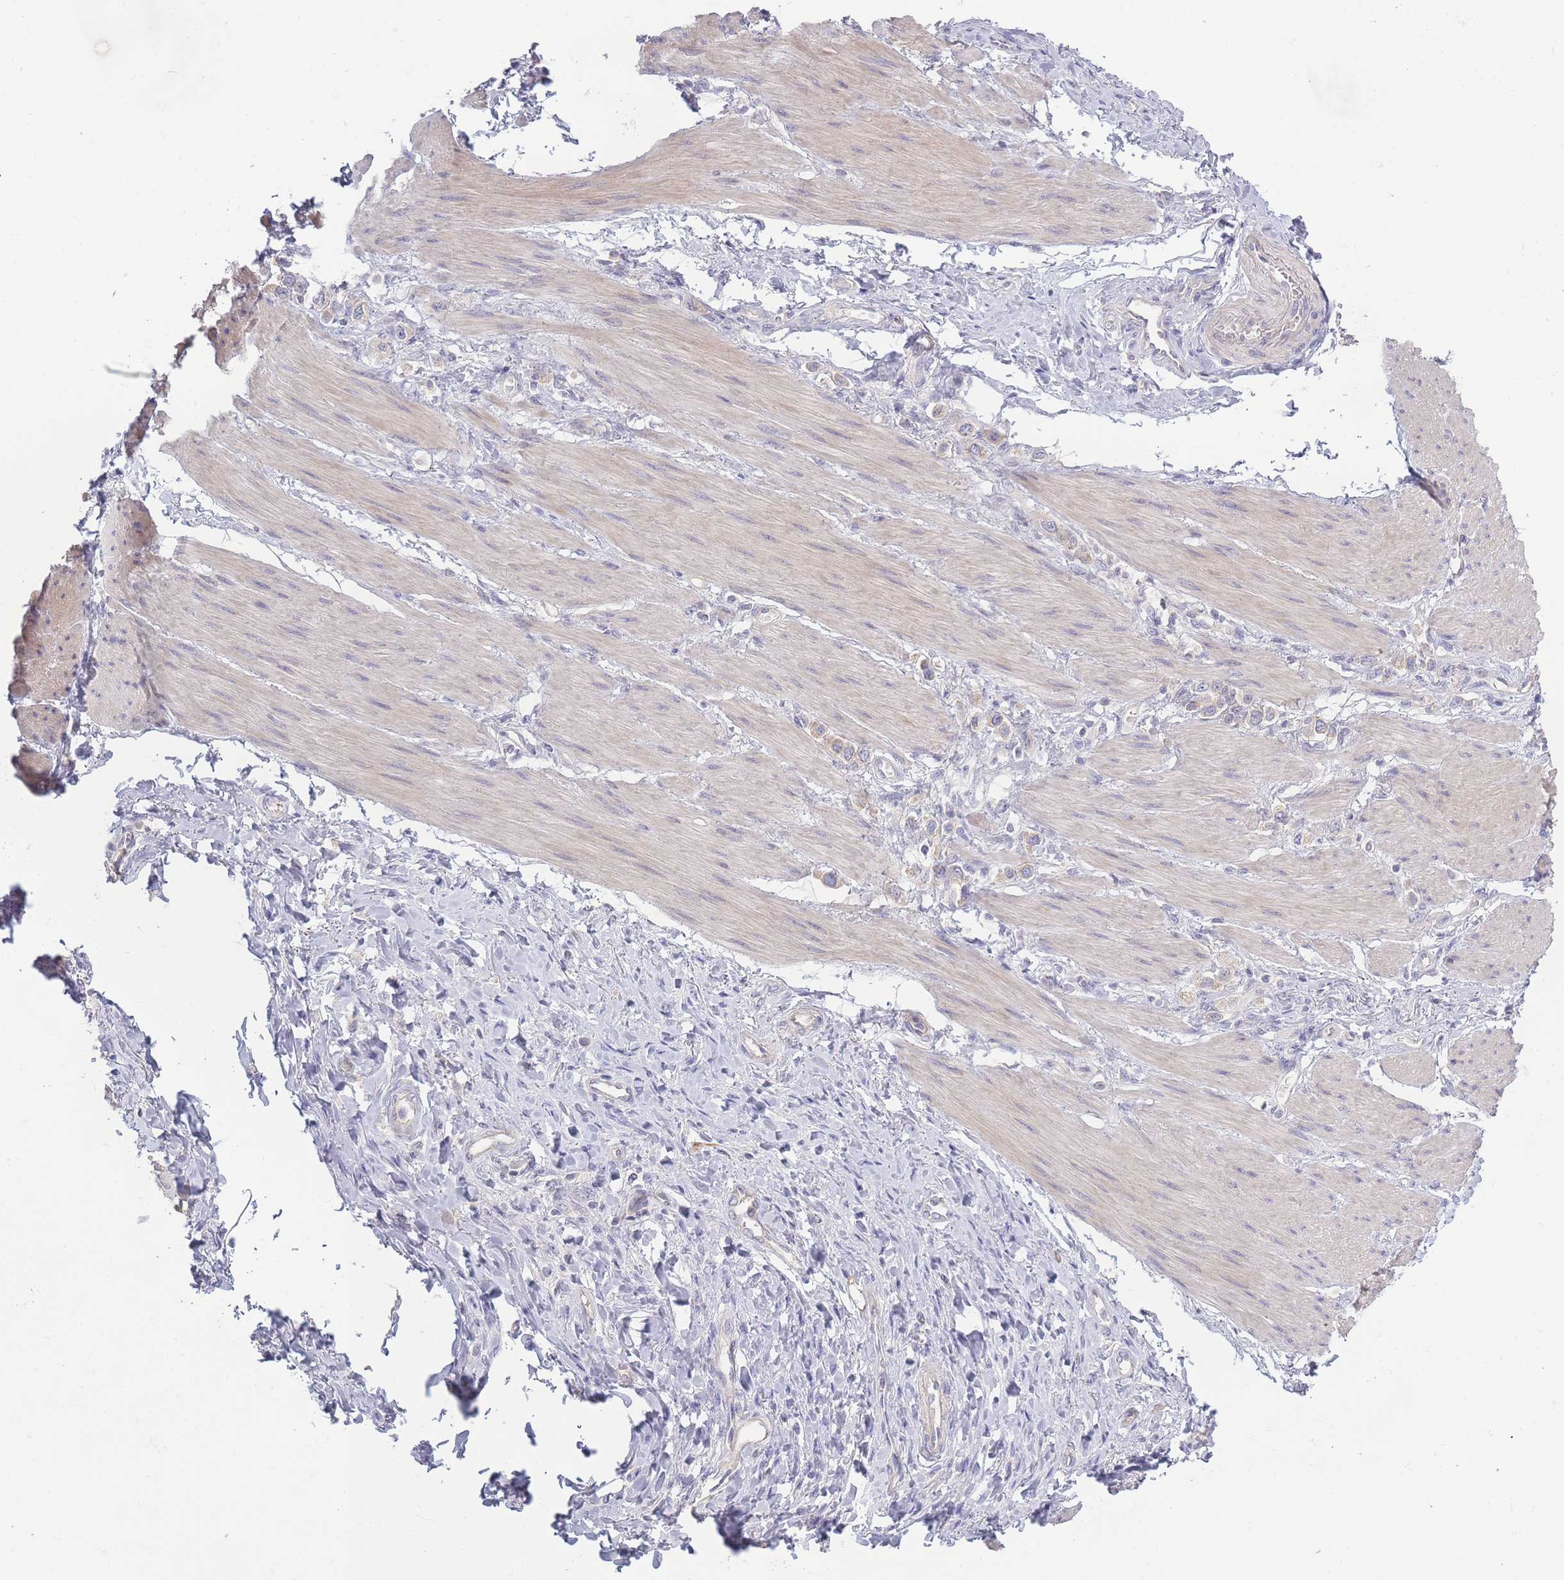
{"staining": {"intensity": "weak", "quantity": "<25%", "location": "cytoplasmic/membranous"}, "tissue": "stomach cancer", "cell_type": "Tumor cells", "image_type": "cancer", "snomed": [{"axis": "morphology", "description": "Adenocarcinoma, NOS"}, {"axis": "topography", "description": "Stomach"}], "caption": "DAB immunohistochemical staining of stomach cancer (adenocarcinoma) displays no significant staining in tumor cells. (DAB IHC visualized using brightfield microscopy, high magnification).", "gene": "SPHKAP", "patient": {"sex": "female", "age": 65}}